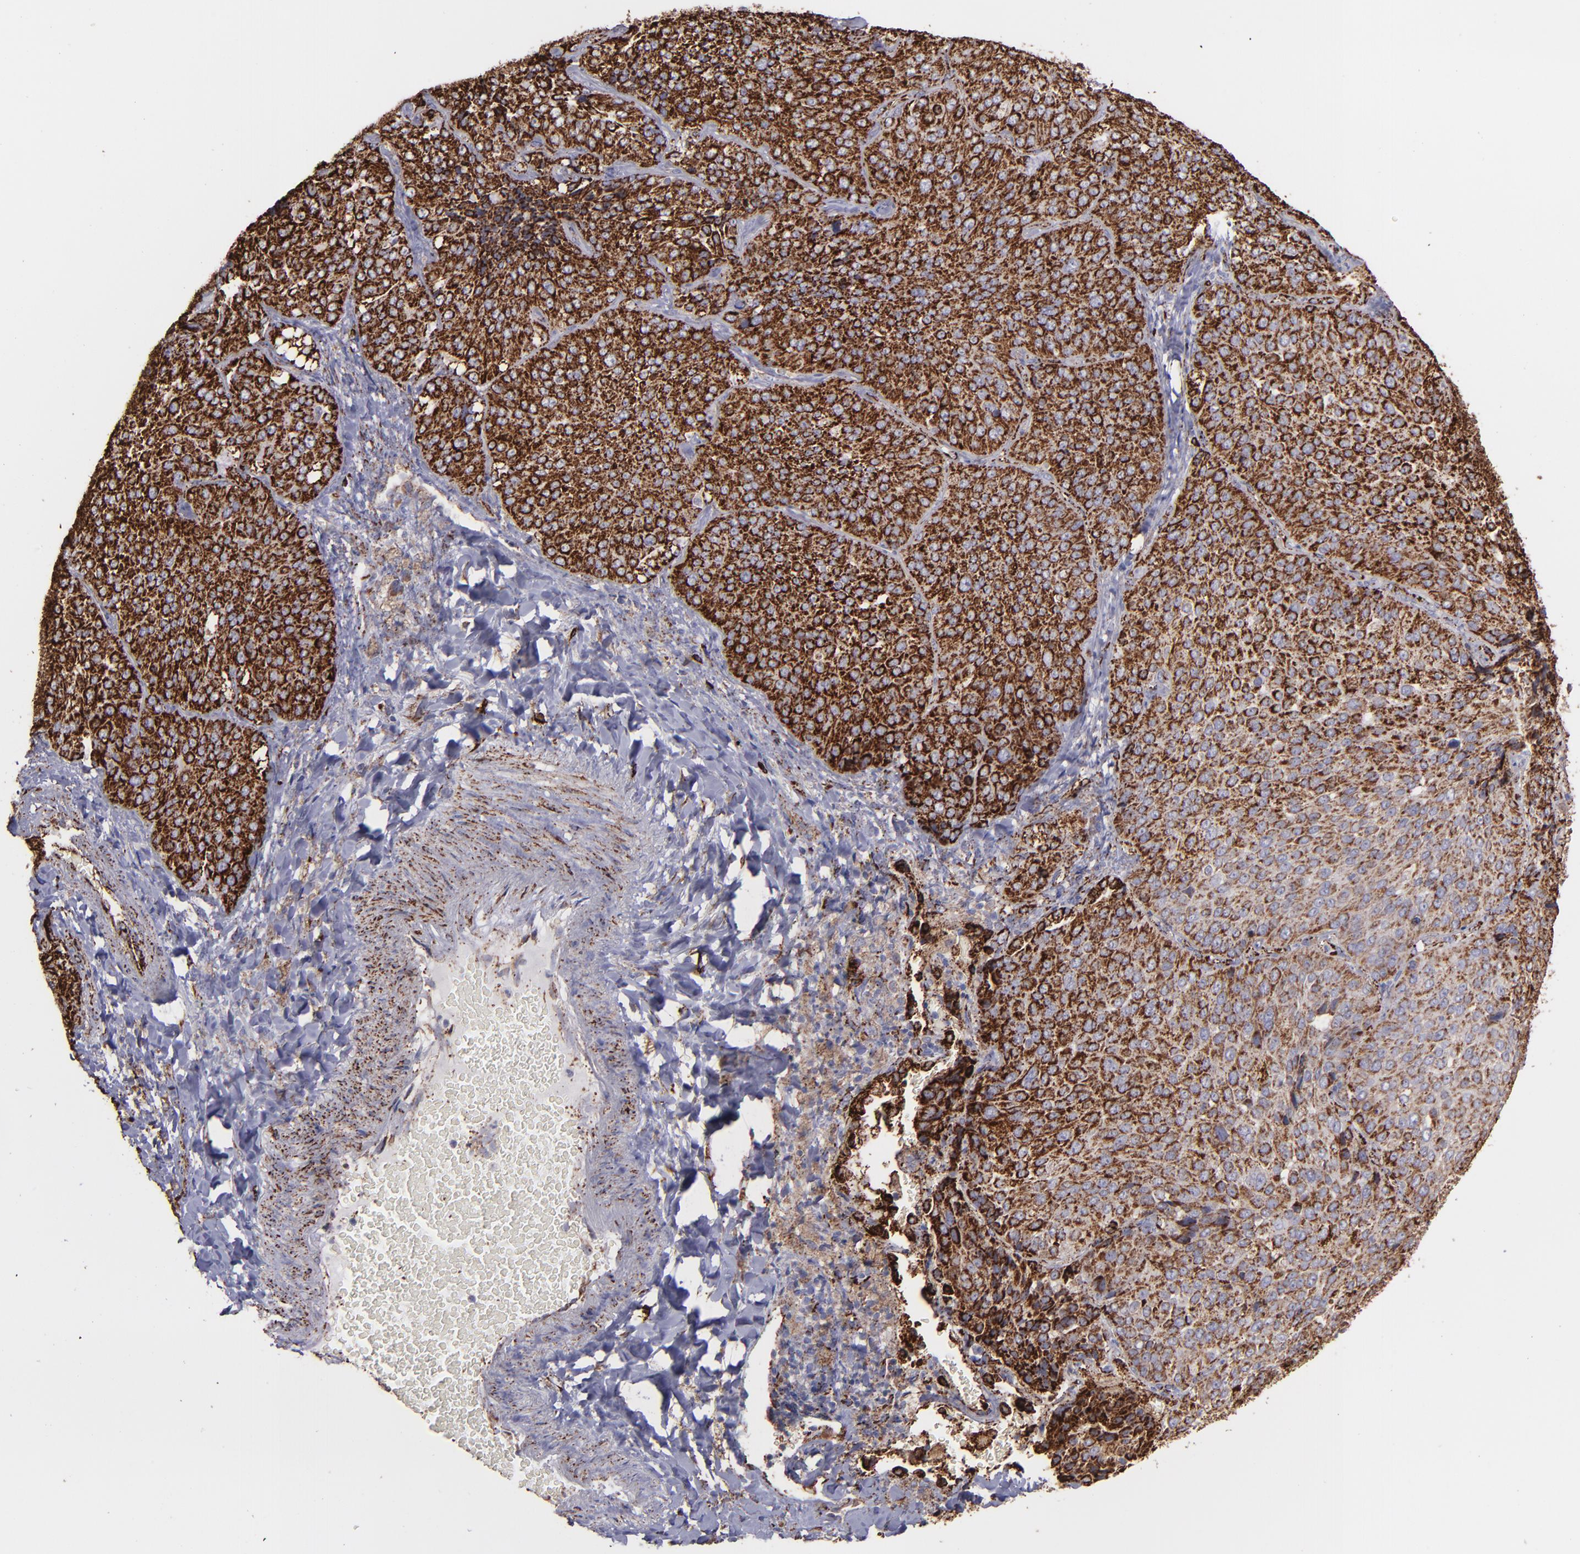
{"staining": {"intensity": "strong", "quantity": ">75%", "location": "cytoplasmic/membranous"}, "tissue": "lung cancer", "cell_type": "Tumor cells", "image_type": "cancer", "snomed": [{"axis": "morphology", "description": "Squamous cell carcinoma, NOS"}, {"axis": "topography", "description": "Lung"}], "caption": "The micrograph exhibits staining of lung squamous cell carcinoma, revealing strong cytoplasmic/membranous protein expression (brown color) within tumor cells.", "gene": "MAOB", "patient": {"sex": "male", "age": 54}}